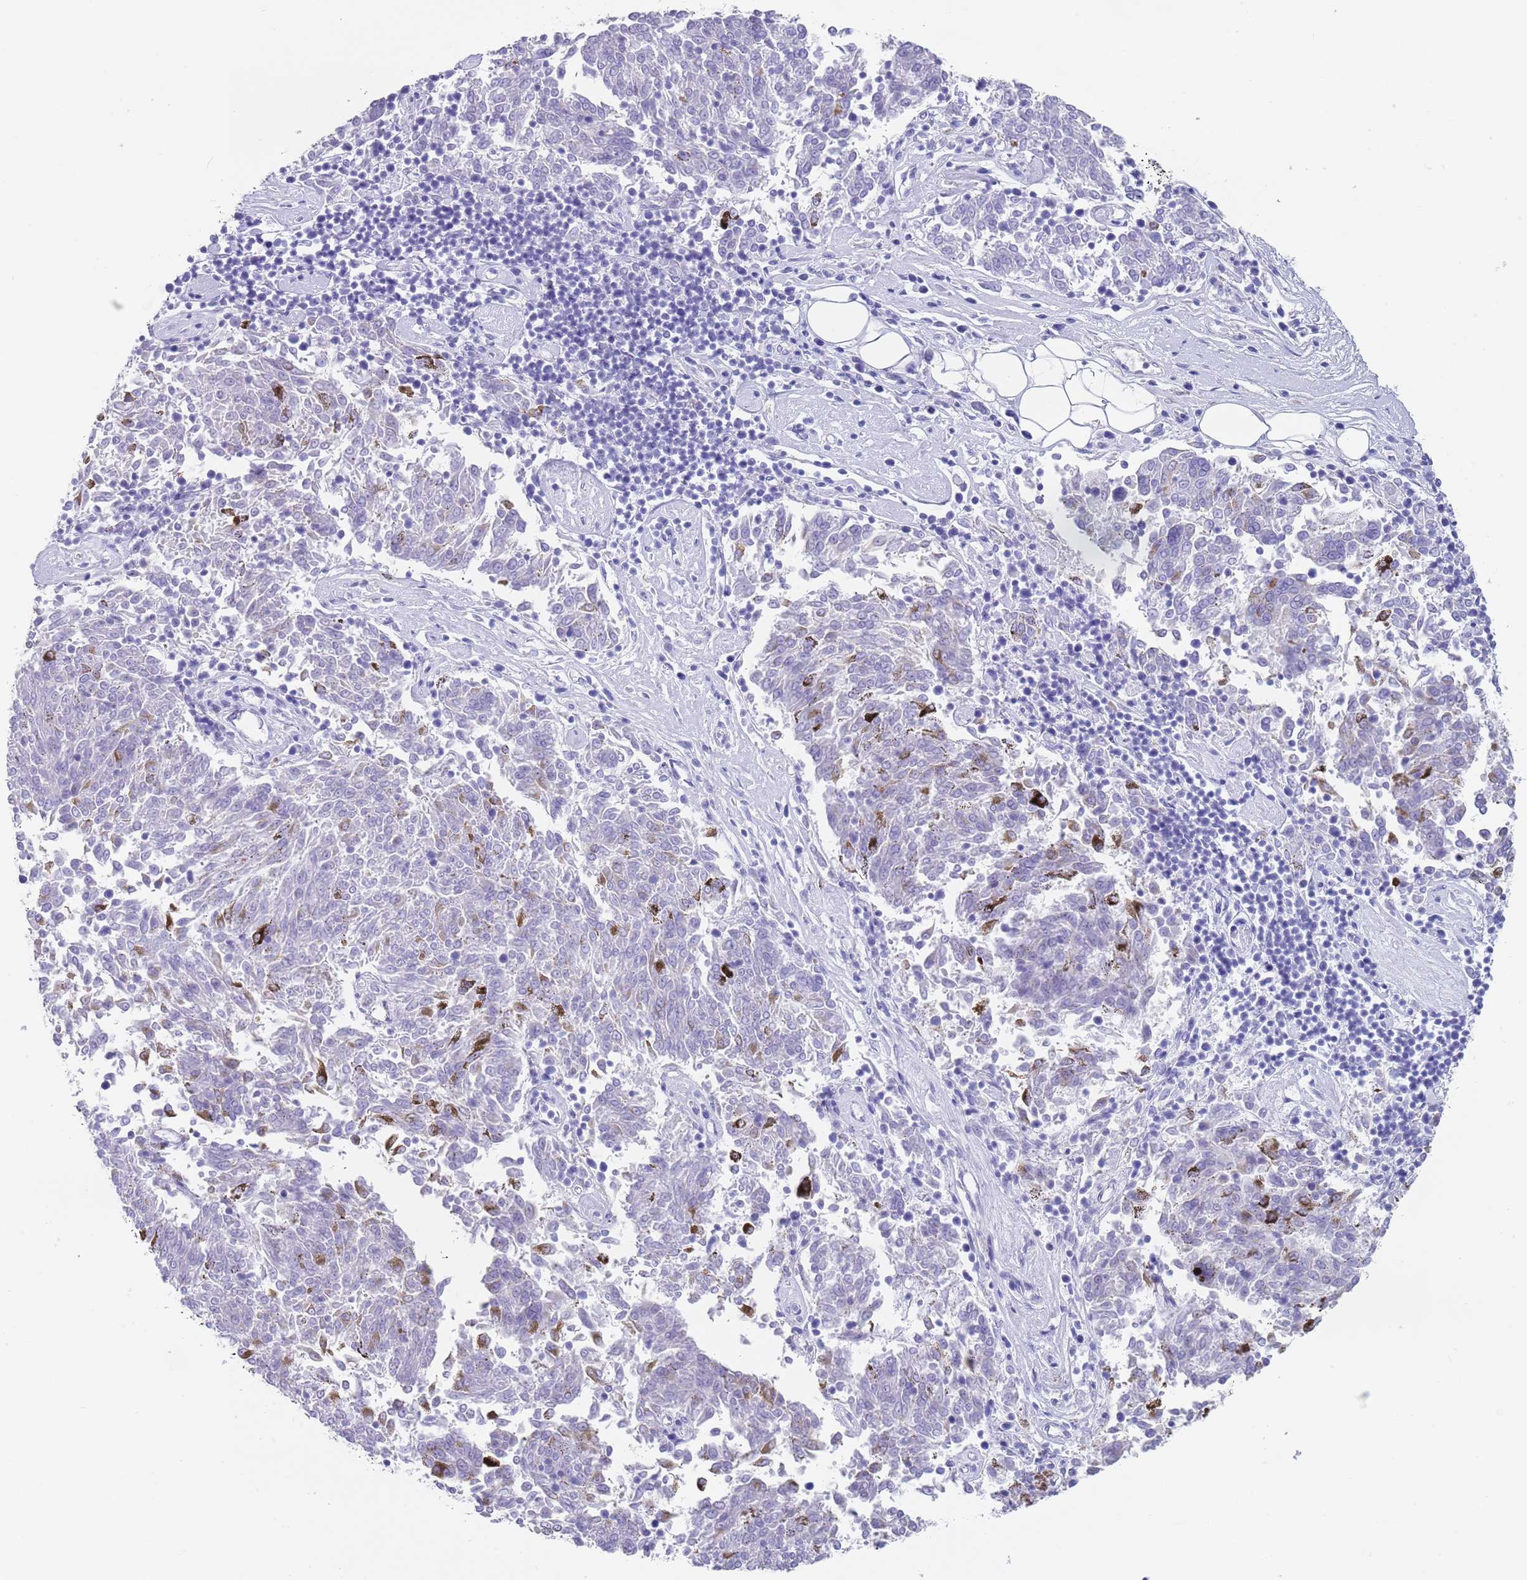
{"staining": {"intensity": "negative", "quantity": "none", "location": "none"}, "tissue": "melanoma", "cell_type": "Tumor cells", "image_type": "cancer", "snomed": [{"axis": "morphology", "description": "Malignant melanoma, NOS"}, {"axis": "topography", "description": "Skin"}], "caption": "The histopathology image shows no staining of tumor cells in malignant melanoma.", "gene": "CPXM2", "patient": {"sex": "female", "age": 72}}